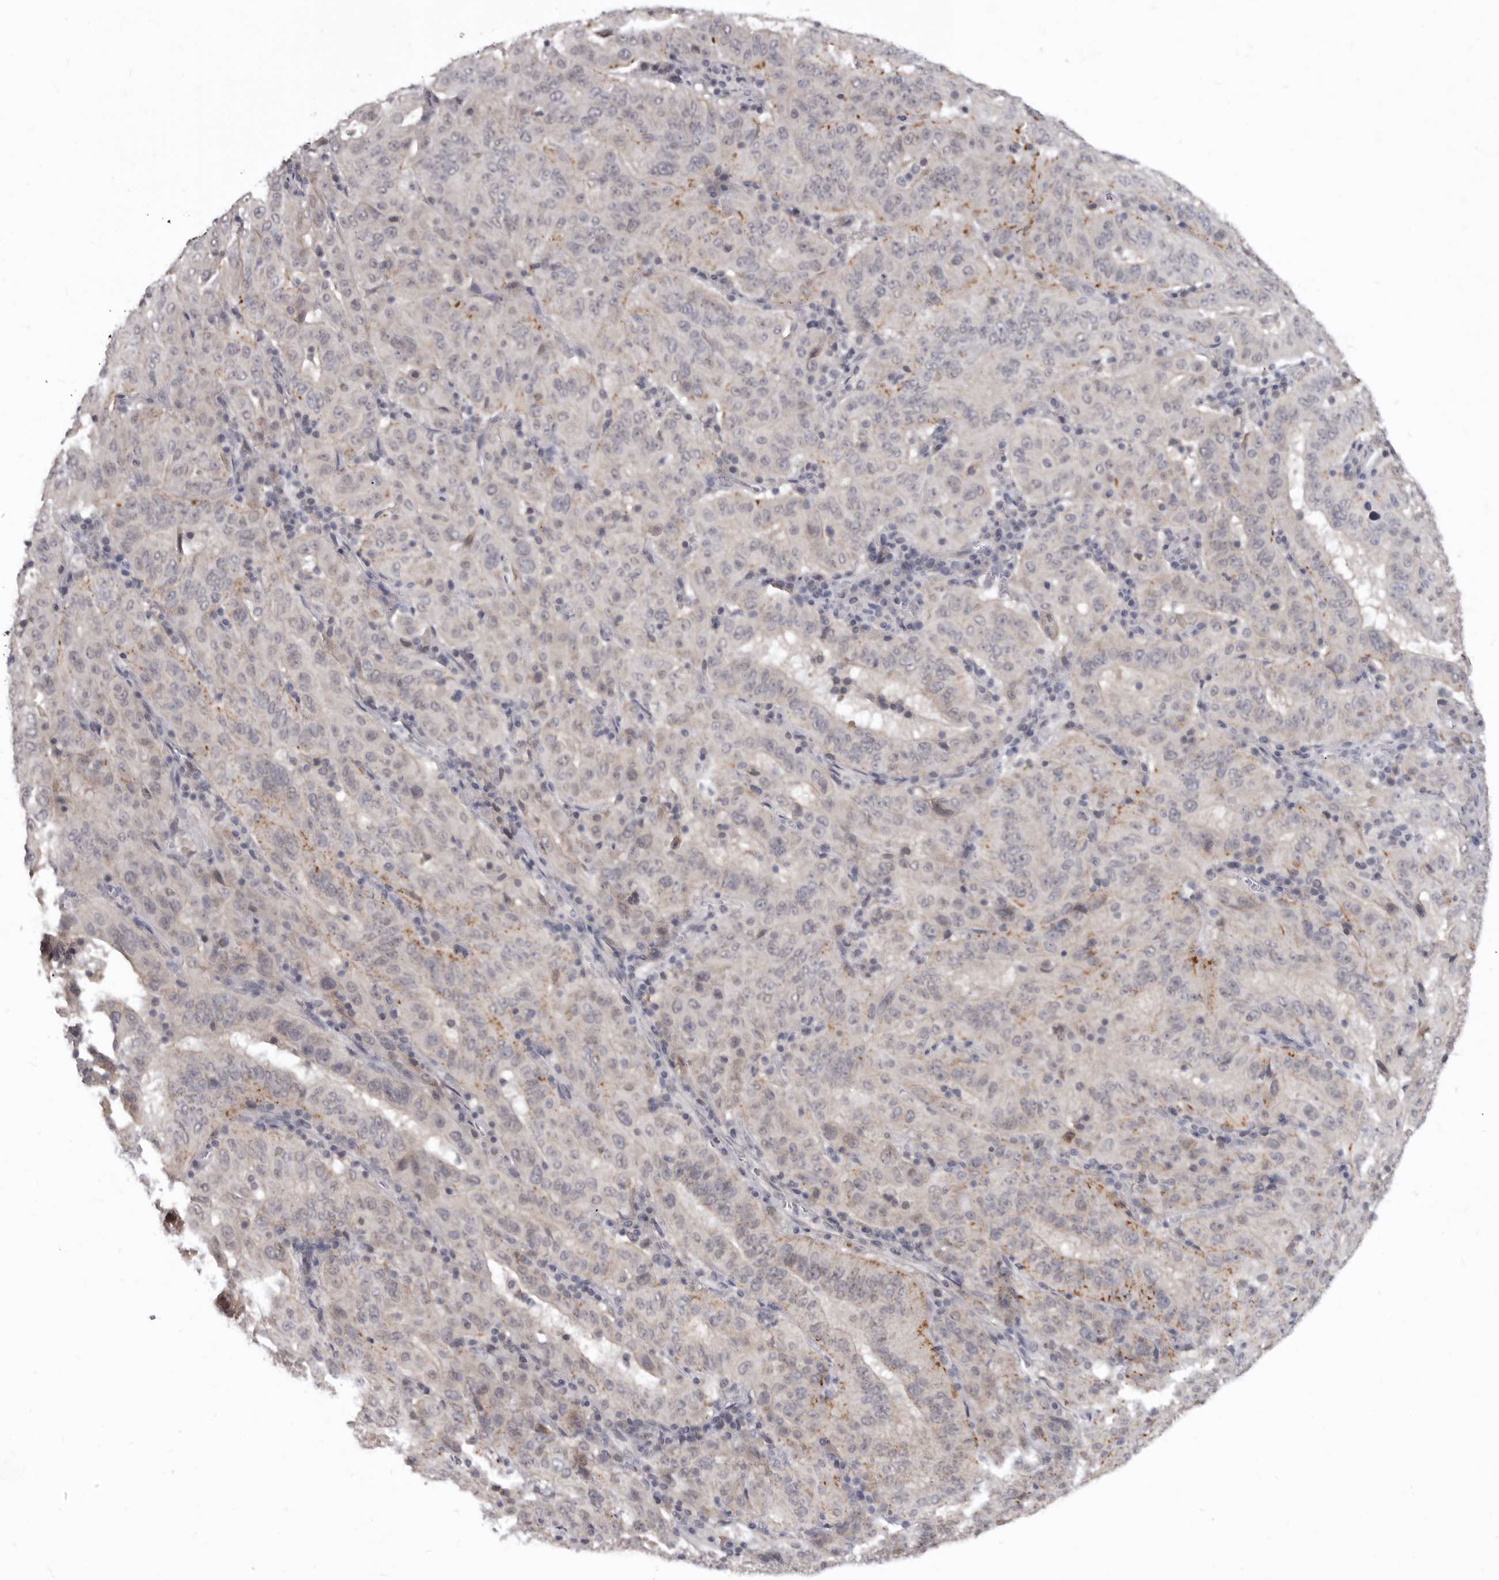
{"staining": {"intensity": "weak", "quantity": "<25%", "location": "cytoplasmic/membranous"}, "tissue": "pancreatic cancer", "cell_type": "Tumor cells", "image_type": "cancer", "snomed": [{"axis": "morphology", "description": "Adenocarcinoma, NOS"}, {"axis": "topography", "description": "Pancreas"}], "caption": "The IHC micrograph has no significant positivity in tumor cells of pancreatic cancer (adenocarcinoma) tissue. (Brightfield microscopy of DAB (3,3'-diaminobenzidine) IHC at high magnification).", "gene": "SULT1E1", "patient": {"sex": "male", "age": 63}}